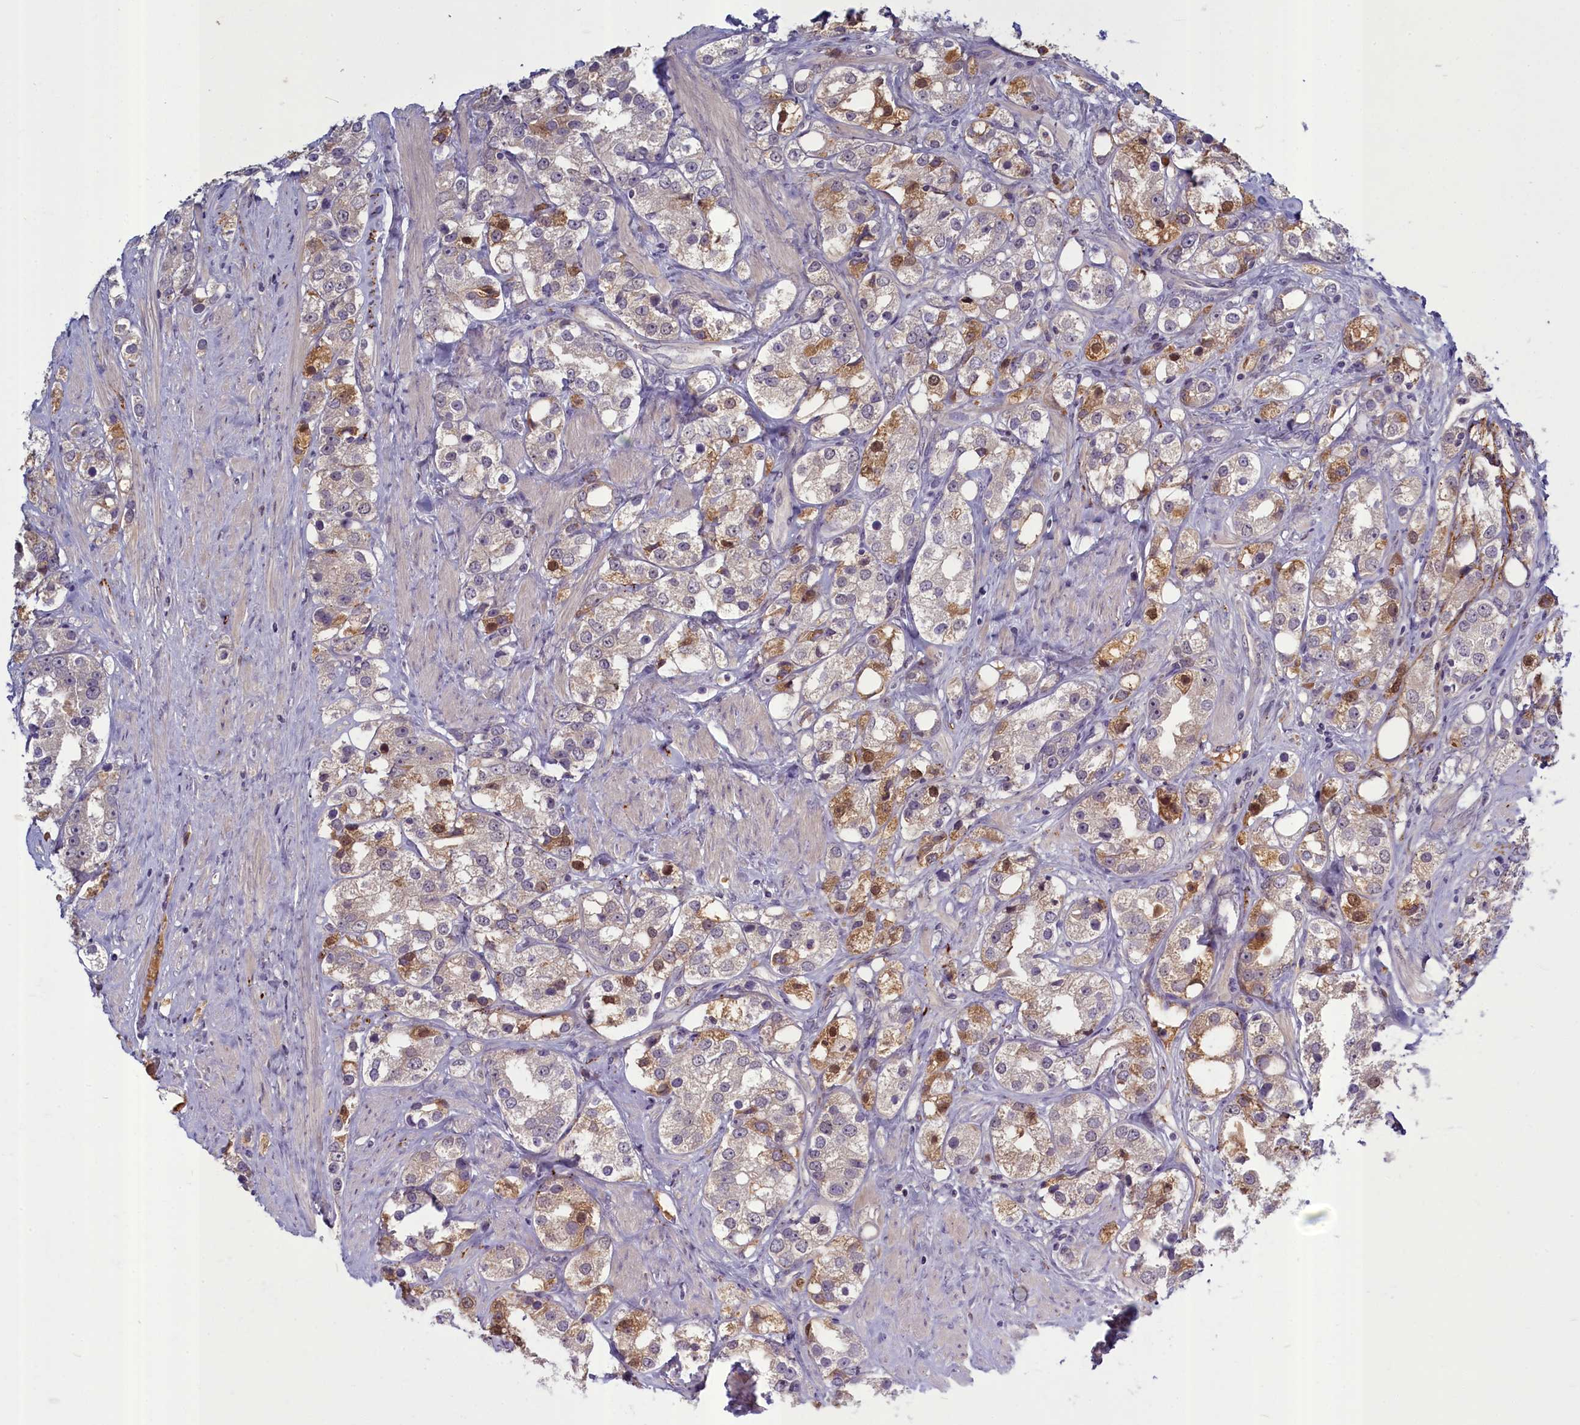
{"staining": {"intensity": "moderate", "quantity": "25%-75%", "location": "cytoplasmic/membranous"}, "tissue": "prostate cancer", "cell_type": "Tumor cells", "image_type": "cancer", "snomed": [{"axis": "morphology", "description": "Adenocarcinoma, NOS"}, {"axis": "topography", "description": "Prostate"}], "caption": "Tumor cells display medium levels of moderate cytoplasmic/membranous staining in about 25%-75% of cells in human prostate cancer. The protein of interest is shown in brown color, while the nuclei are stained blue.", "gene": "SV2C", "patient": {"sex": "male", "age": 79}}